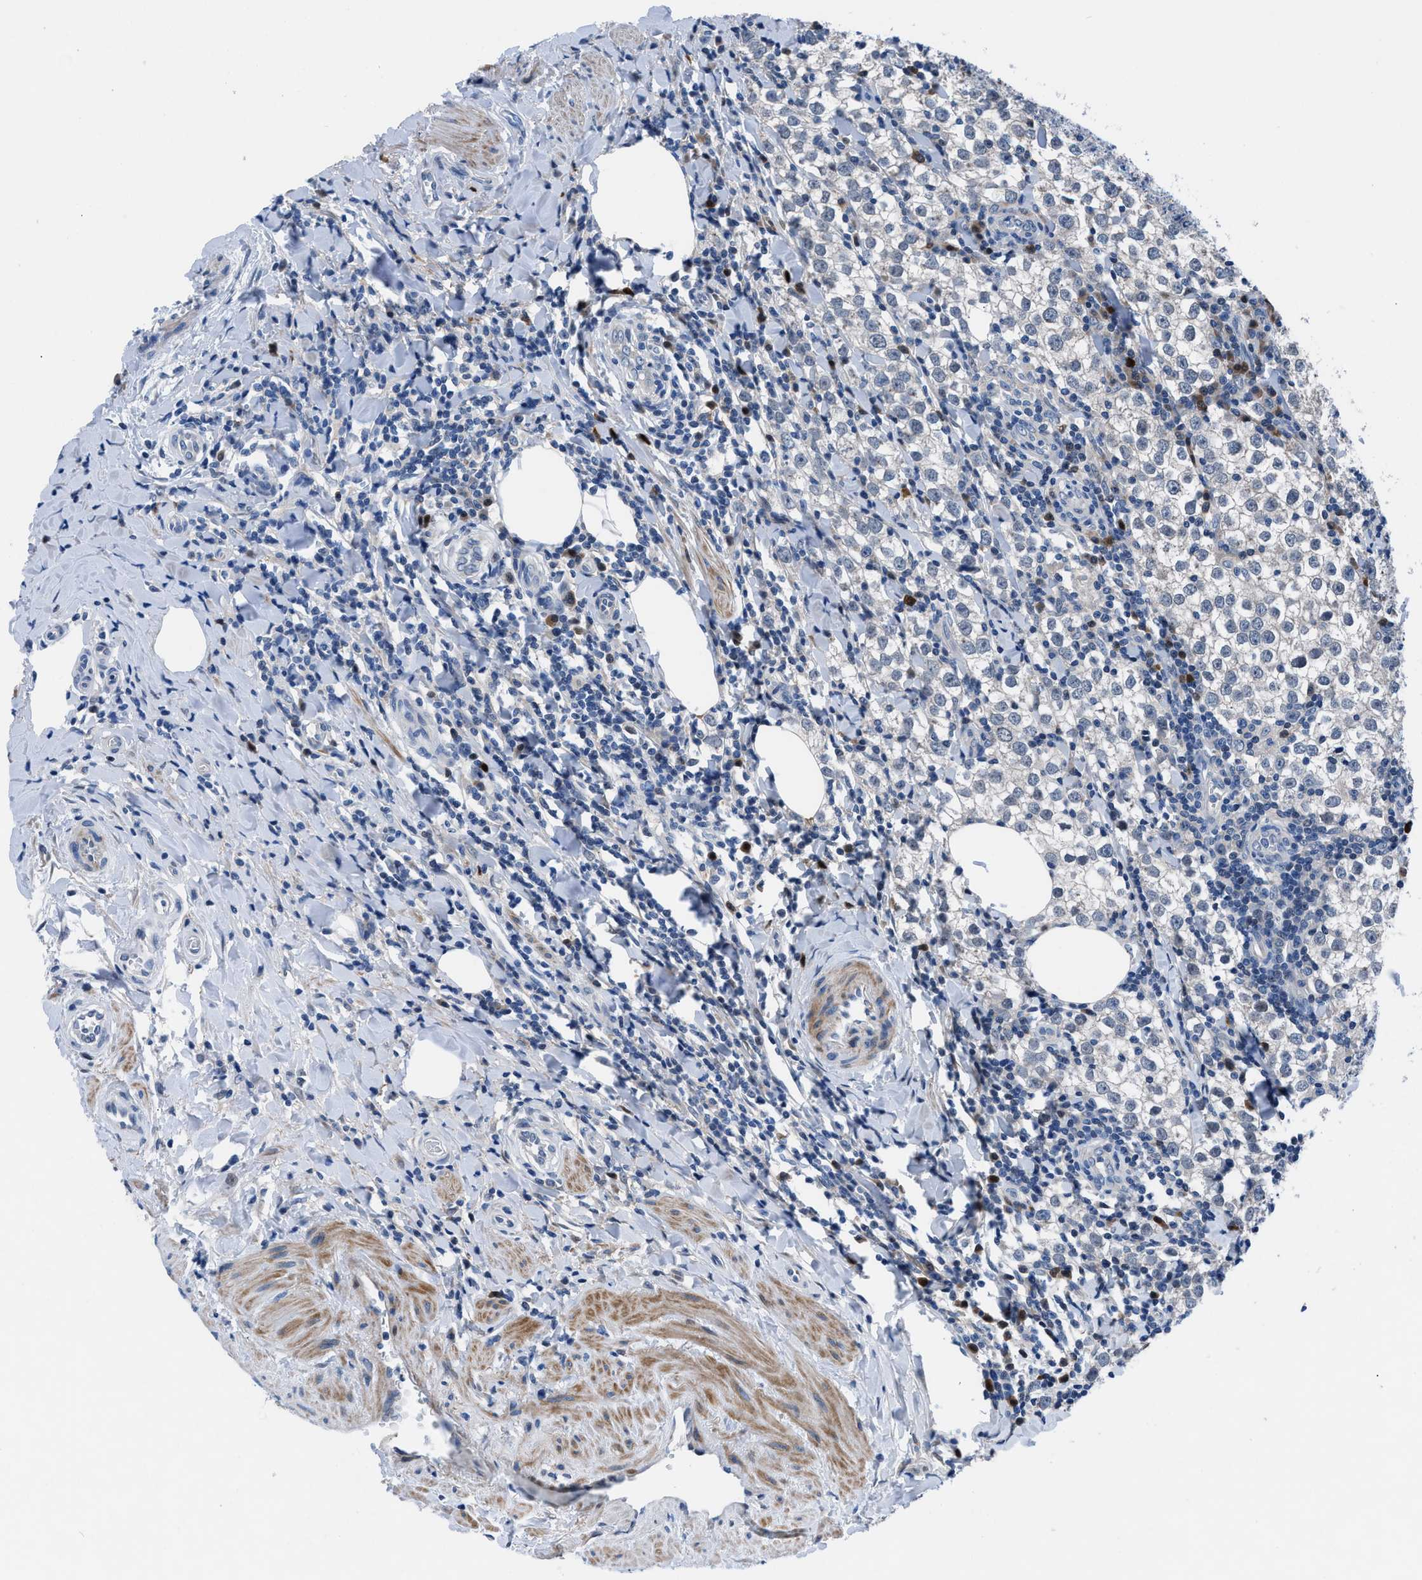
{"staining": {"intensity": "negative", "quantity": "none", "location": "none"}, "tissue": "testis cancer", "cell_type": "Tumor cells", "image_type": "cancer", "snomed": [{"axis": "morphology", "description": "Seminoma, NOS"}, {"axis": "morphology", "description": "Carcinoma, Embryonal, NOS"}, {"axis": "topography", "description": "Testis"}], "caption": "High power microscopy photomicrograph of an IHC image of embryonal carcinoma (testis), revealing no significant expression in tumor cells.", "gene": "UAP1", "patient": {"sex": "male", "age": 36}}